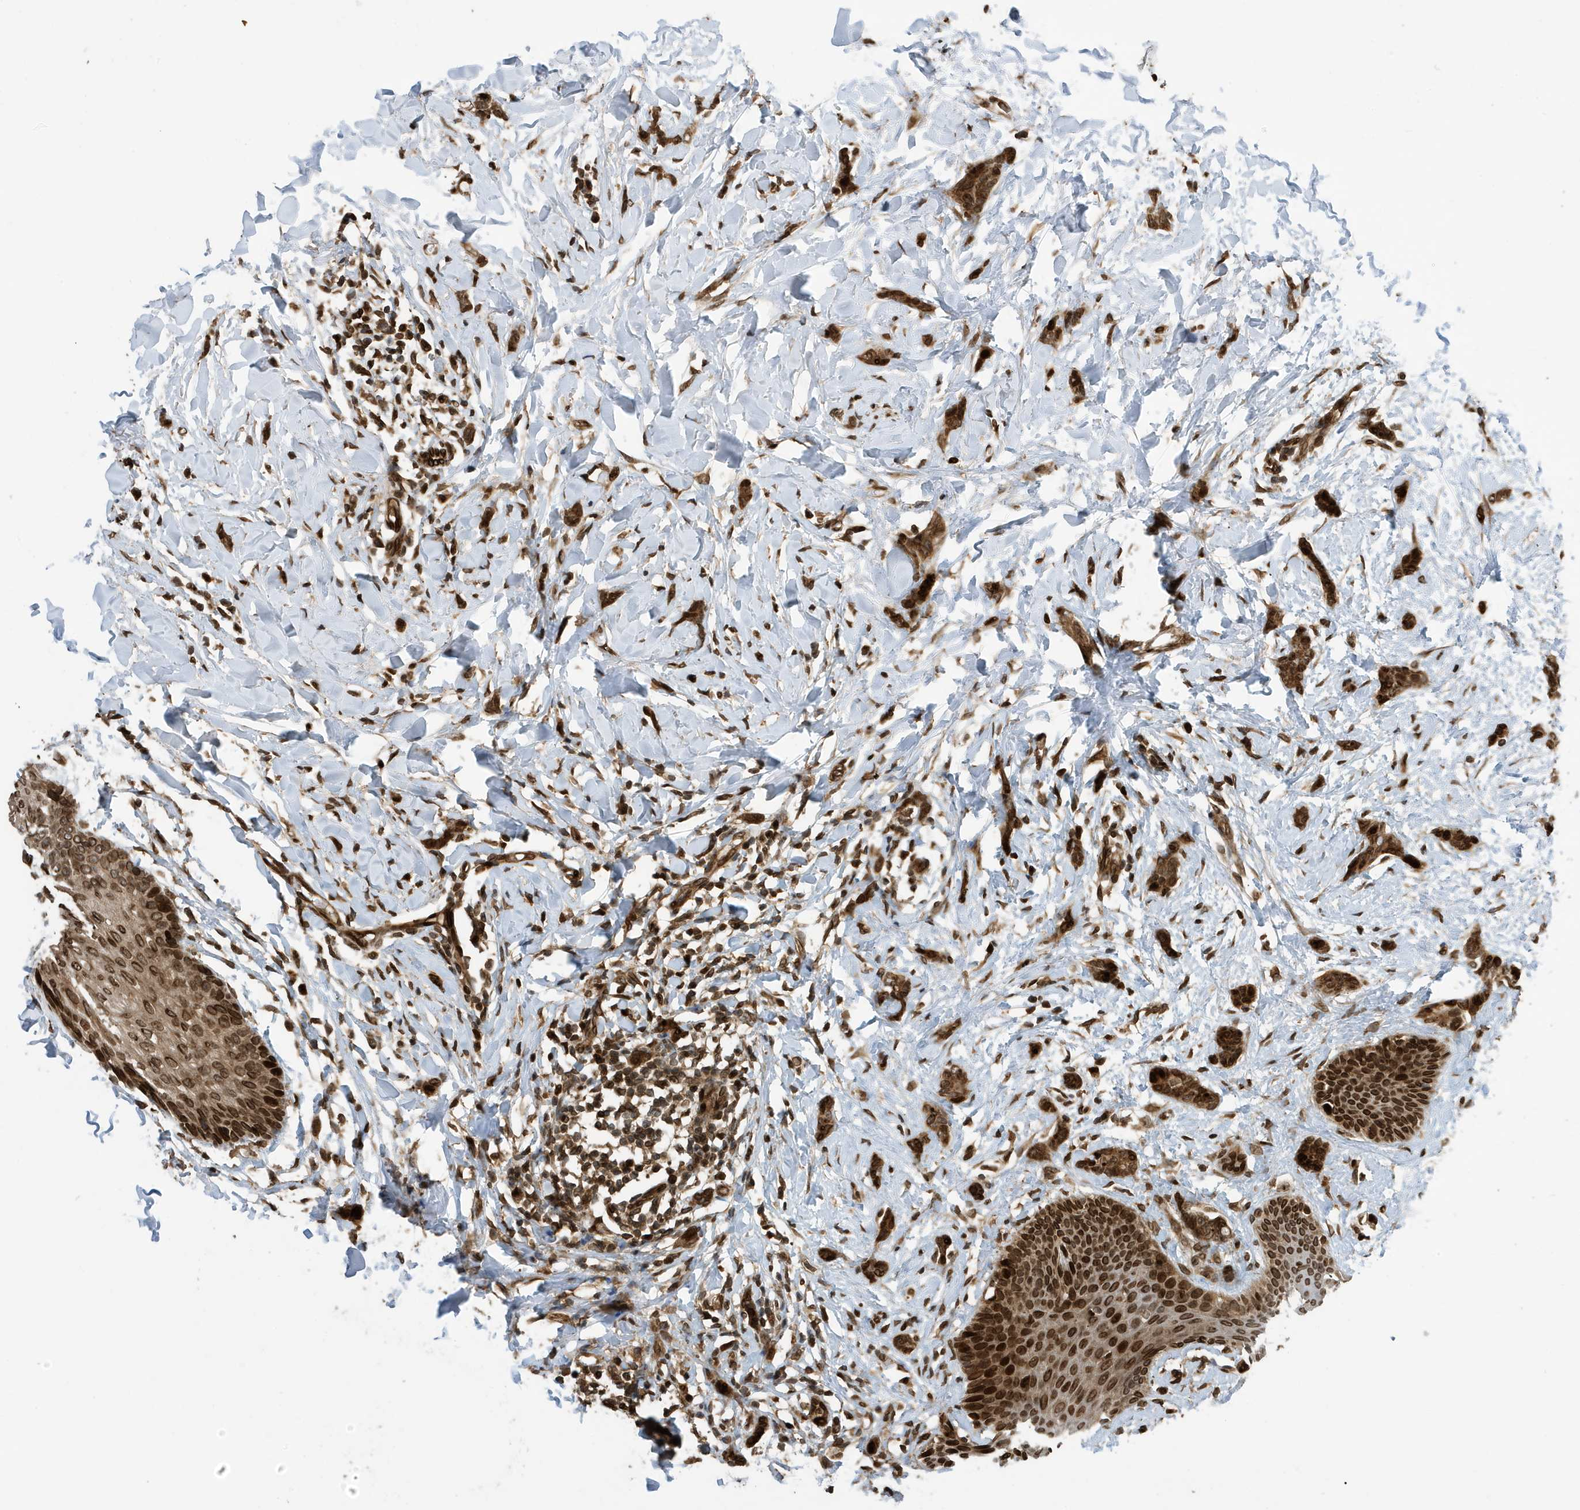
{"staining": {"intensity": "strong", "quantity": ">75%", "location": "cytoplasmic/membranous,nuclear"}, "tissue": "breast cancer", "cell_type": "Tumor cells", "image_type": "cancer", "snomed": [{"axis": "morphology", "description": "Lobular carcinoma"}, {"axis": "topography", "description": "Skin"}, {"axis": "topography", "description": "Breast"}], "caption": "Breast lobular carcinoma tissue reveals strong cytoplasmic/membranous and nuclear expression in about >75% of tumor cells", "gene": "DUSP18", "patient": {"sex": "female", "age": 46}}